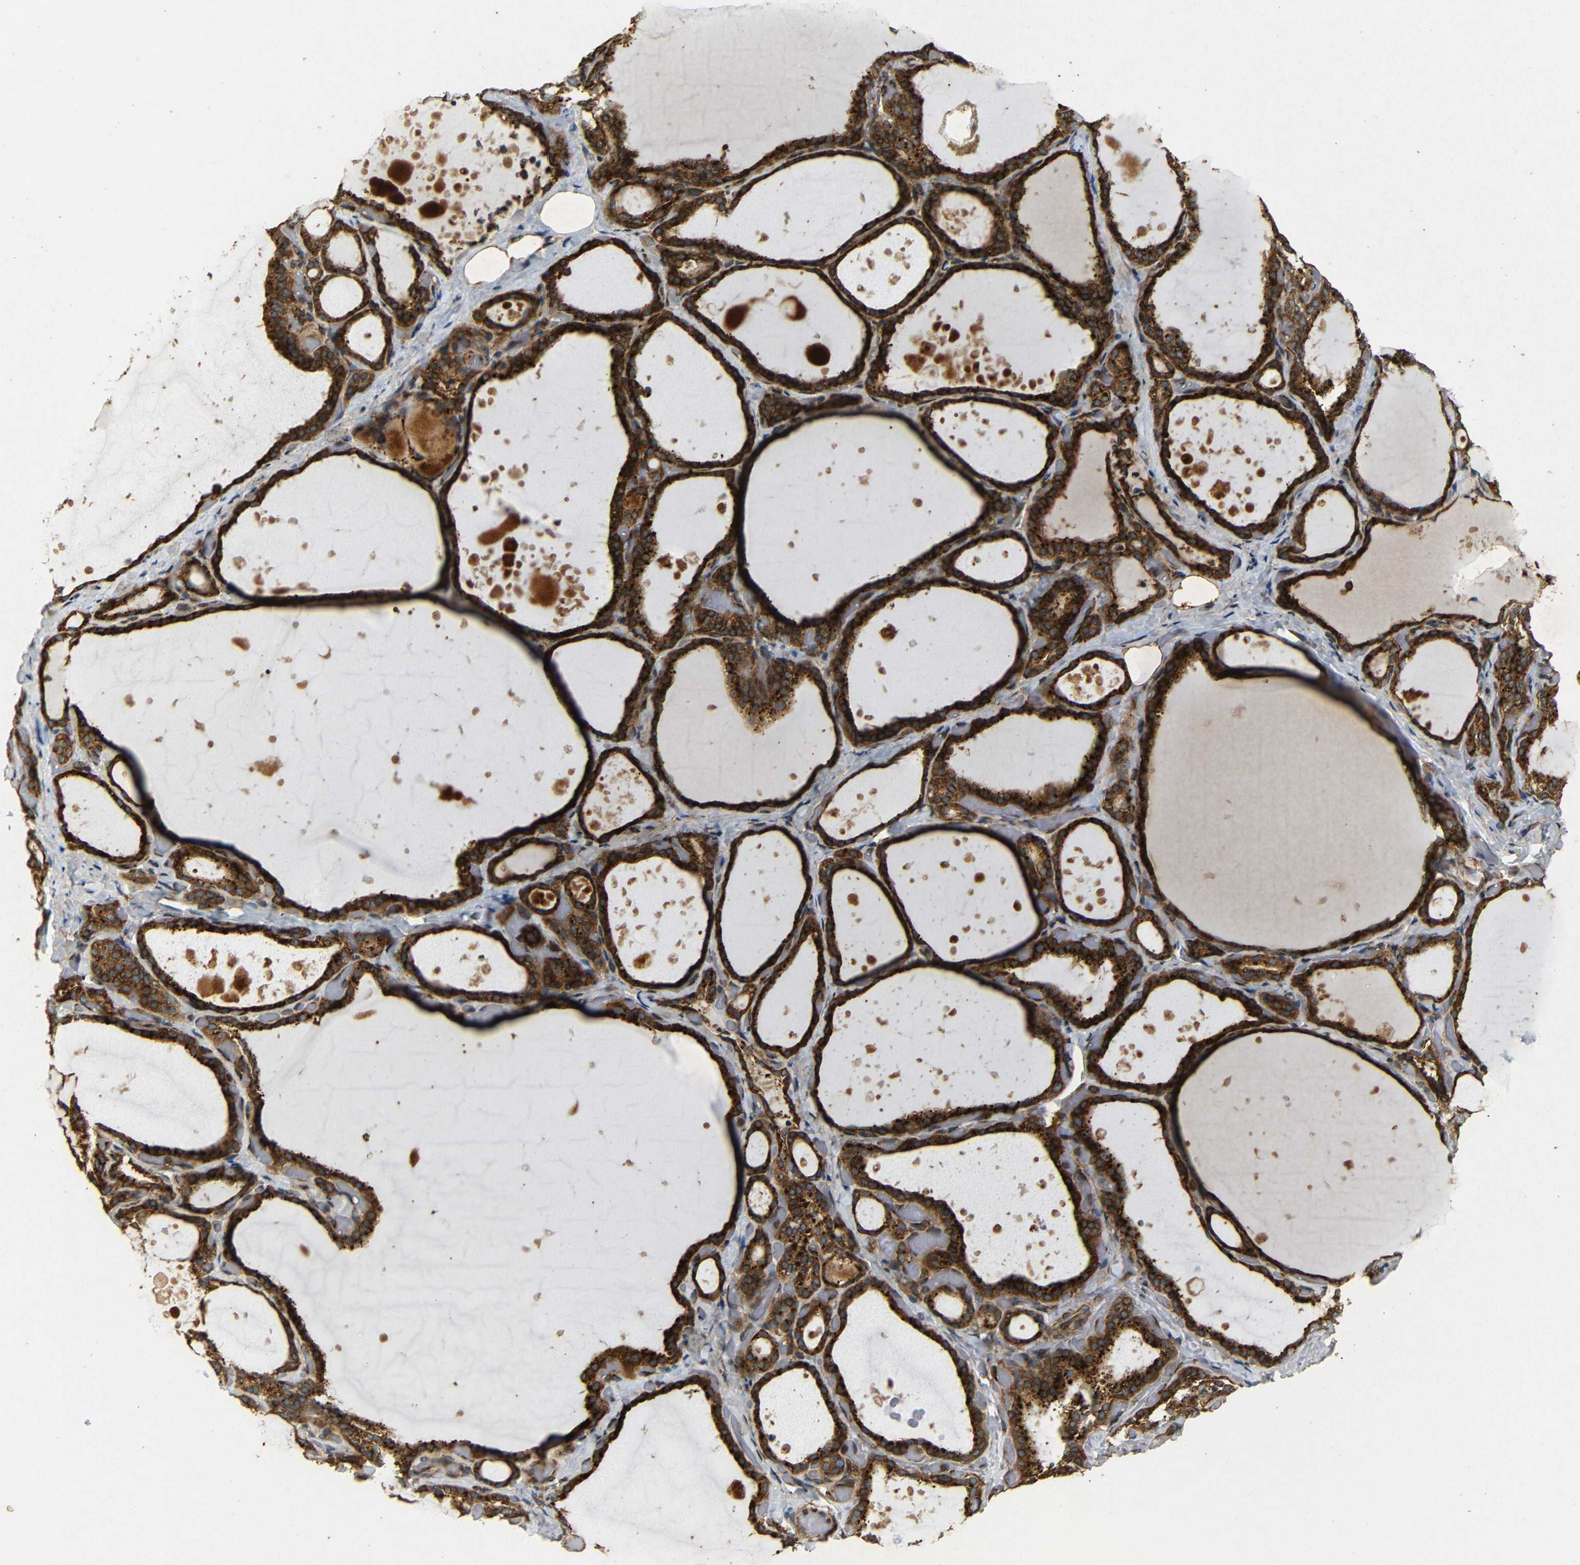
{"staining": {"intensity": "strong", "quantity": ">75%", "location": "cytoplasmic/membranous"}, "tissue": "thyroid gland", "cell_type": "Glandular cells", "image_type": "normal", "snomed": [{"axis": "morphology", "description": "Normal tissue, NOS"}, {"axis": "topography", "description": "Thyroid gland"}], "caption": "IHC of unremarkable thyroid gland shows high levels of strong cytoplasmic/membranous staining in about >75% of glandular cells.", "gene": "BTF3", "patient": {"sex": "female", "age": 44}}